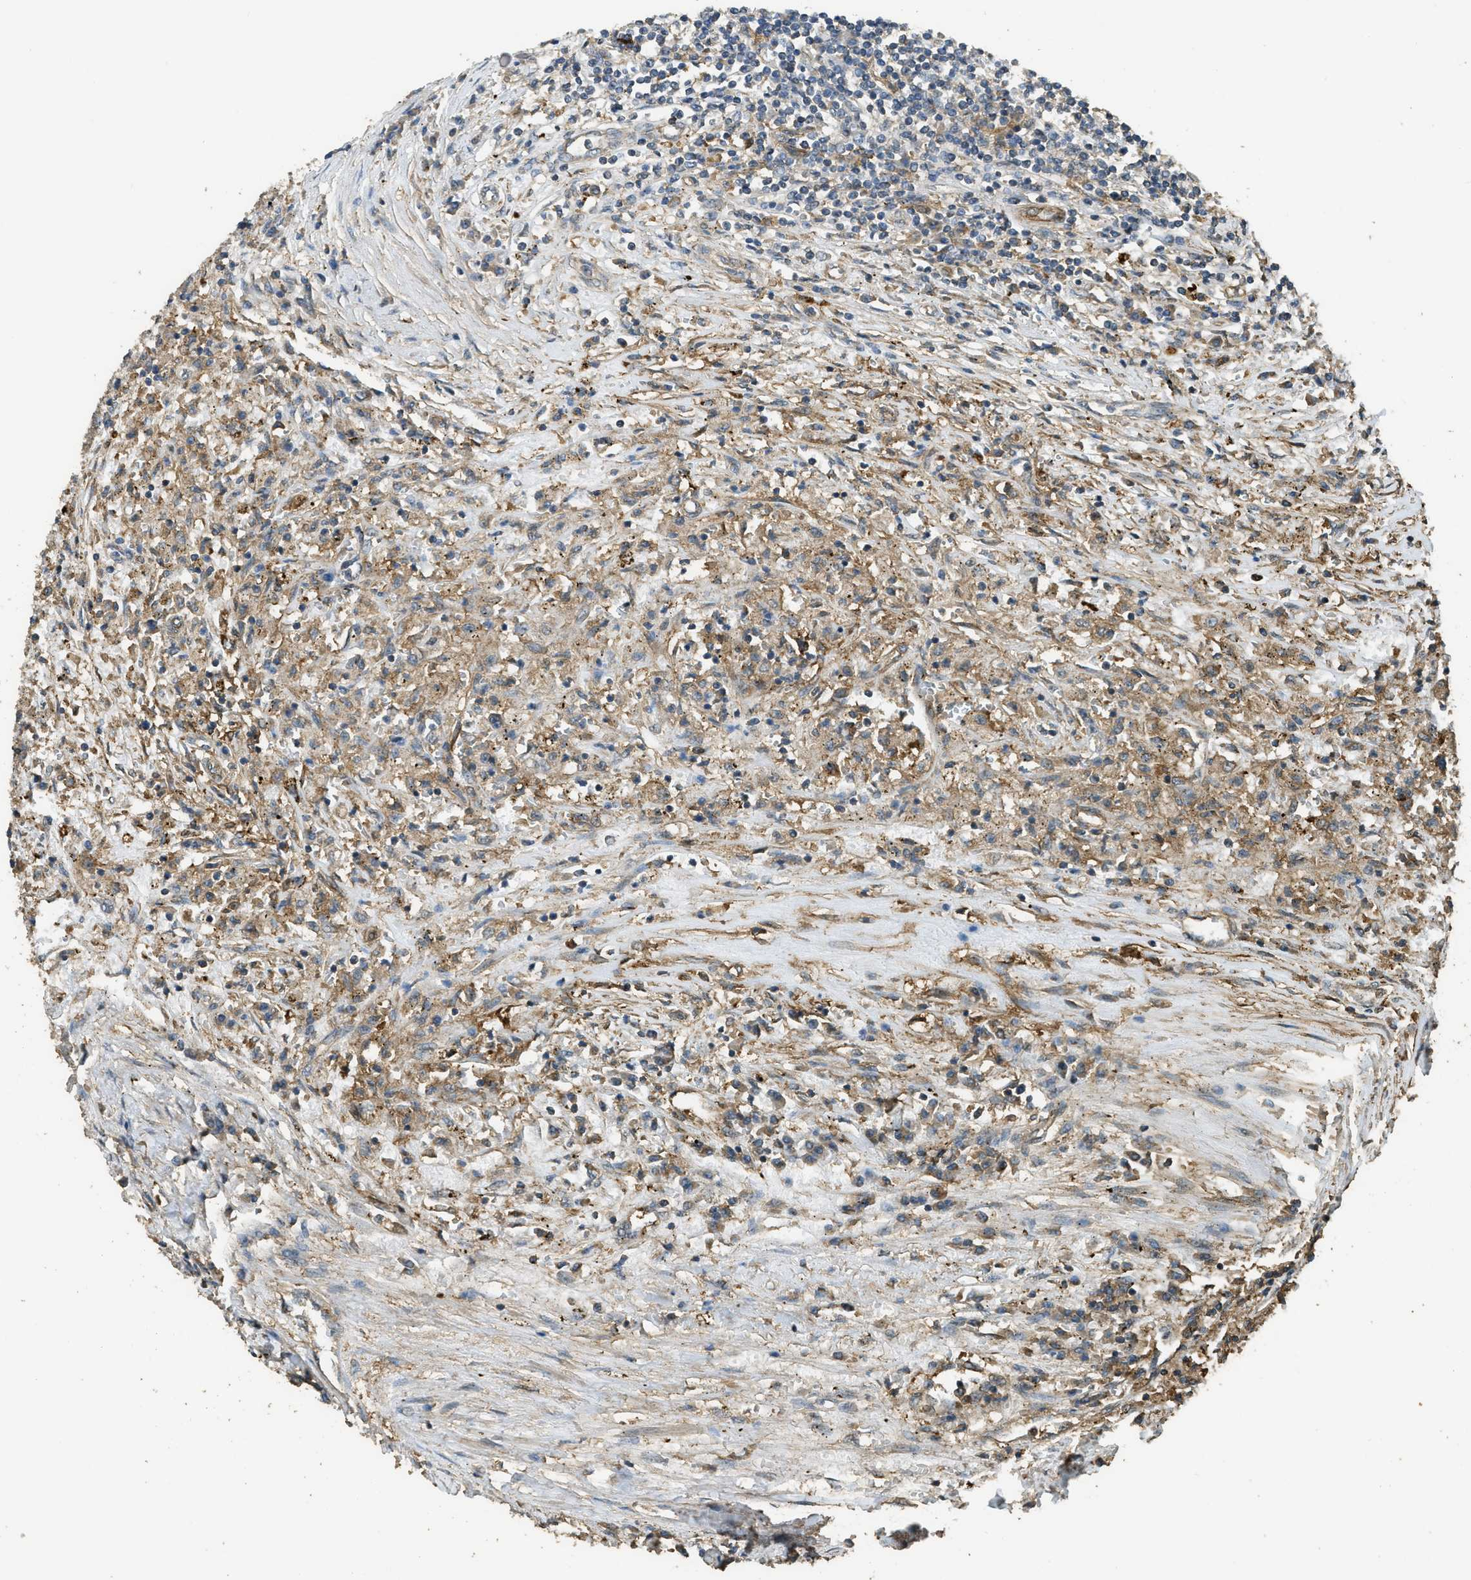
{"staining": {"intensity": "weak", "quantity": ">75%", "location": "cytoplasmic/membranous"}, "tissue": "renal cancer", "cell_type": "Tumor cells", "image_type": "cancer", "snomed": [{"axis": "morphology", "description": "Normal tissue, NOS"}, {"axis": "morphology", "description": "Adenocarcinoma, NOS"}, {"axis": "topography", "description": "Kidney"}], "caption": "Protein staining shows weak cytoplasmic/membranous staining in approximately >75% of tumor cells in renal cancer.", "gene": "CD276", "patient": {"sex": "male", "age": 71}}